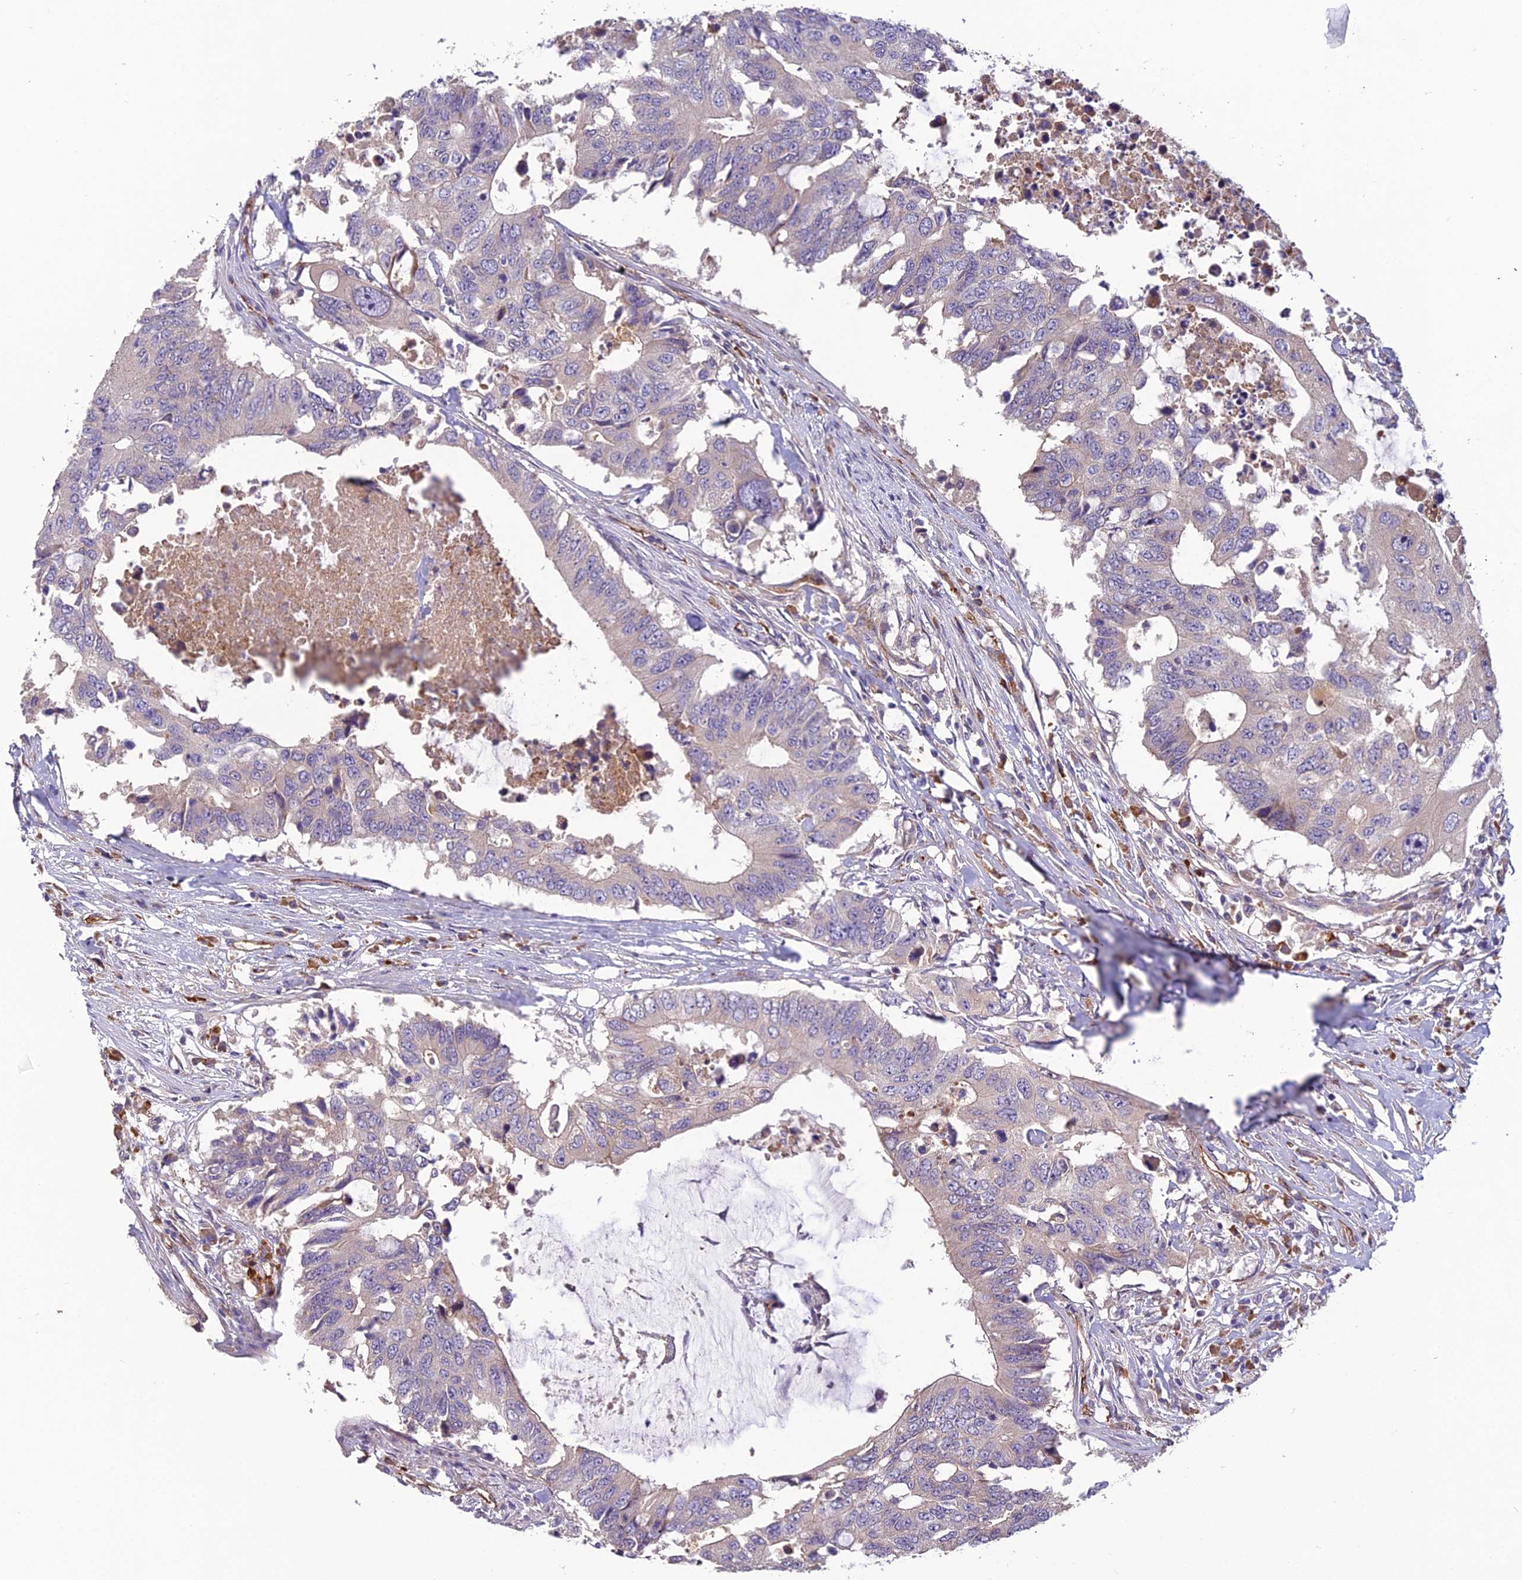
{"staining": {"intensity": "negative", "quantity": "none", "location": "none"}, "tissue": "colorectal cancer", "cell_type": "Tumor cells", "image_type": "cancer", "snomed": [{"axis": "morphology", "description": "Adenocarcinoma, NOS"}, {"axis": "topography", "description": "Colon"}], "caption": "IHC image of colorectal adenocarcinoma stained for a protein (brown), which displays no positivity in tumor cells.", "gene": "TSPAN15", "patient": {"sex": "male", "age": 71}}